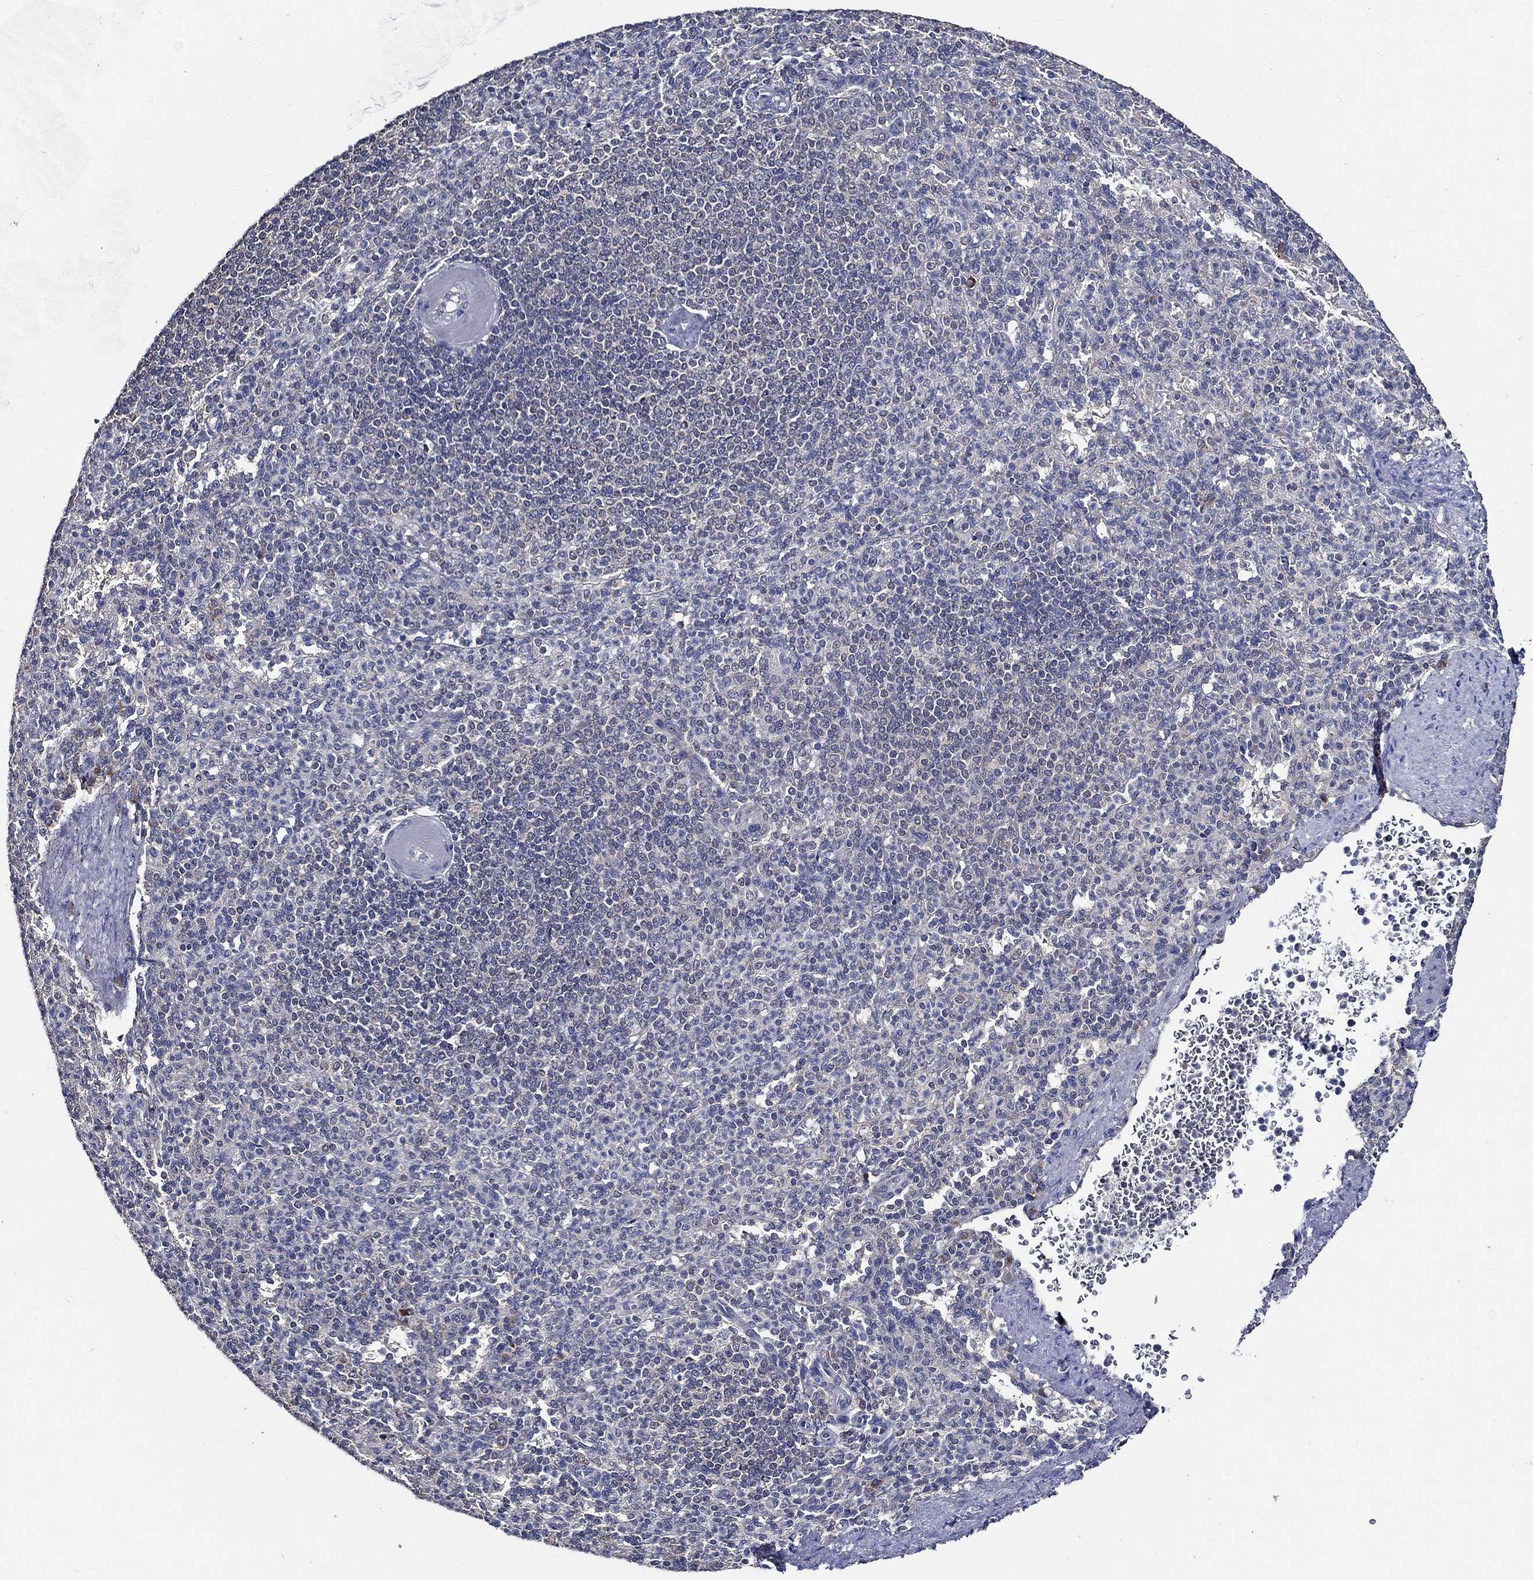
{"staining": {"intensity": "negative", "quantity": "none", "location": "none"}, "tissue": "spleen", "cell_type": "Cells in red pulp", "image_type": "normal", "snomed": [{"axis": "morphology", "description": "Normal tissue, NOS"}, {"axis": "topography", "description": "Spleen"}], "caption": "High magnification brightfield microscopy of benign spleen stained with DAB (brown) and counterstained with hematoxylin (blue): cells in red pulp show no significant expression.", "gene": "WDR53", "patient": {"sex": "female", "age": 74}}